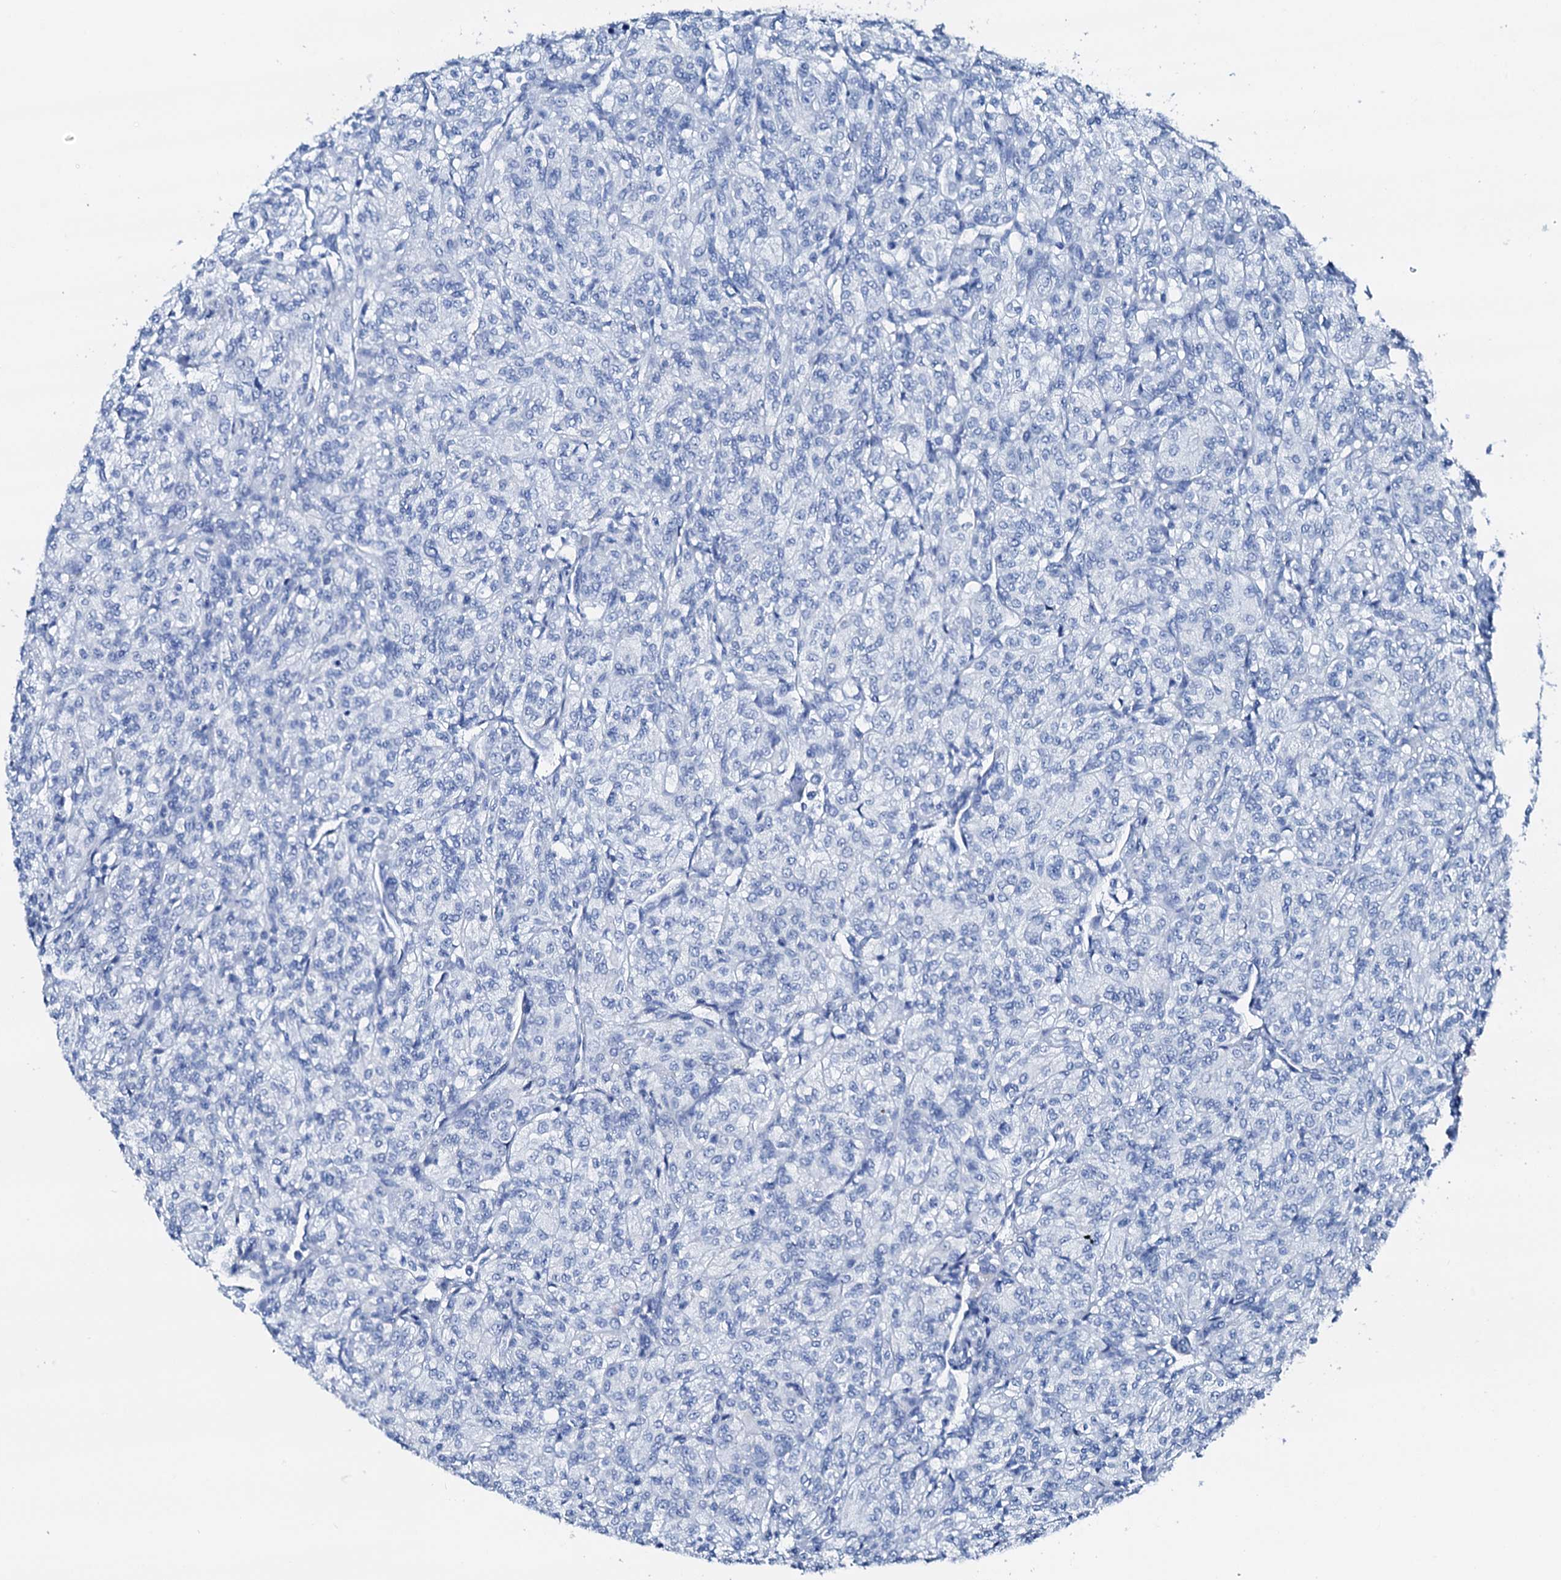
{"staining": {"intensity": "negative", "quantity": "none", "location": "none"}, "tissue": "renal cancer", "cell_type": "Tumor cells", "image_type": "cancer", "snomed": [{"axis": "morphology", "description": "Adenocarcinoma, NOS"}, {"axis": "topography", "description": "Kidney"}], "caption": "This is an immunohistochemistry histopathology image of human renal adenocarcinoma. There is no positivity in tumor cells.", "gene": "PTH", "patient": {"sex": "male", "age": 77}}